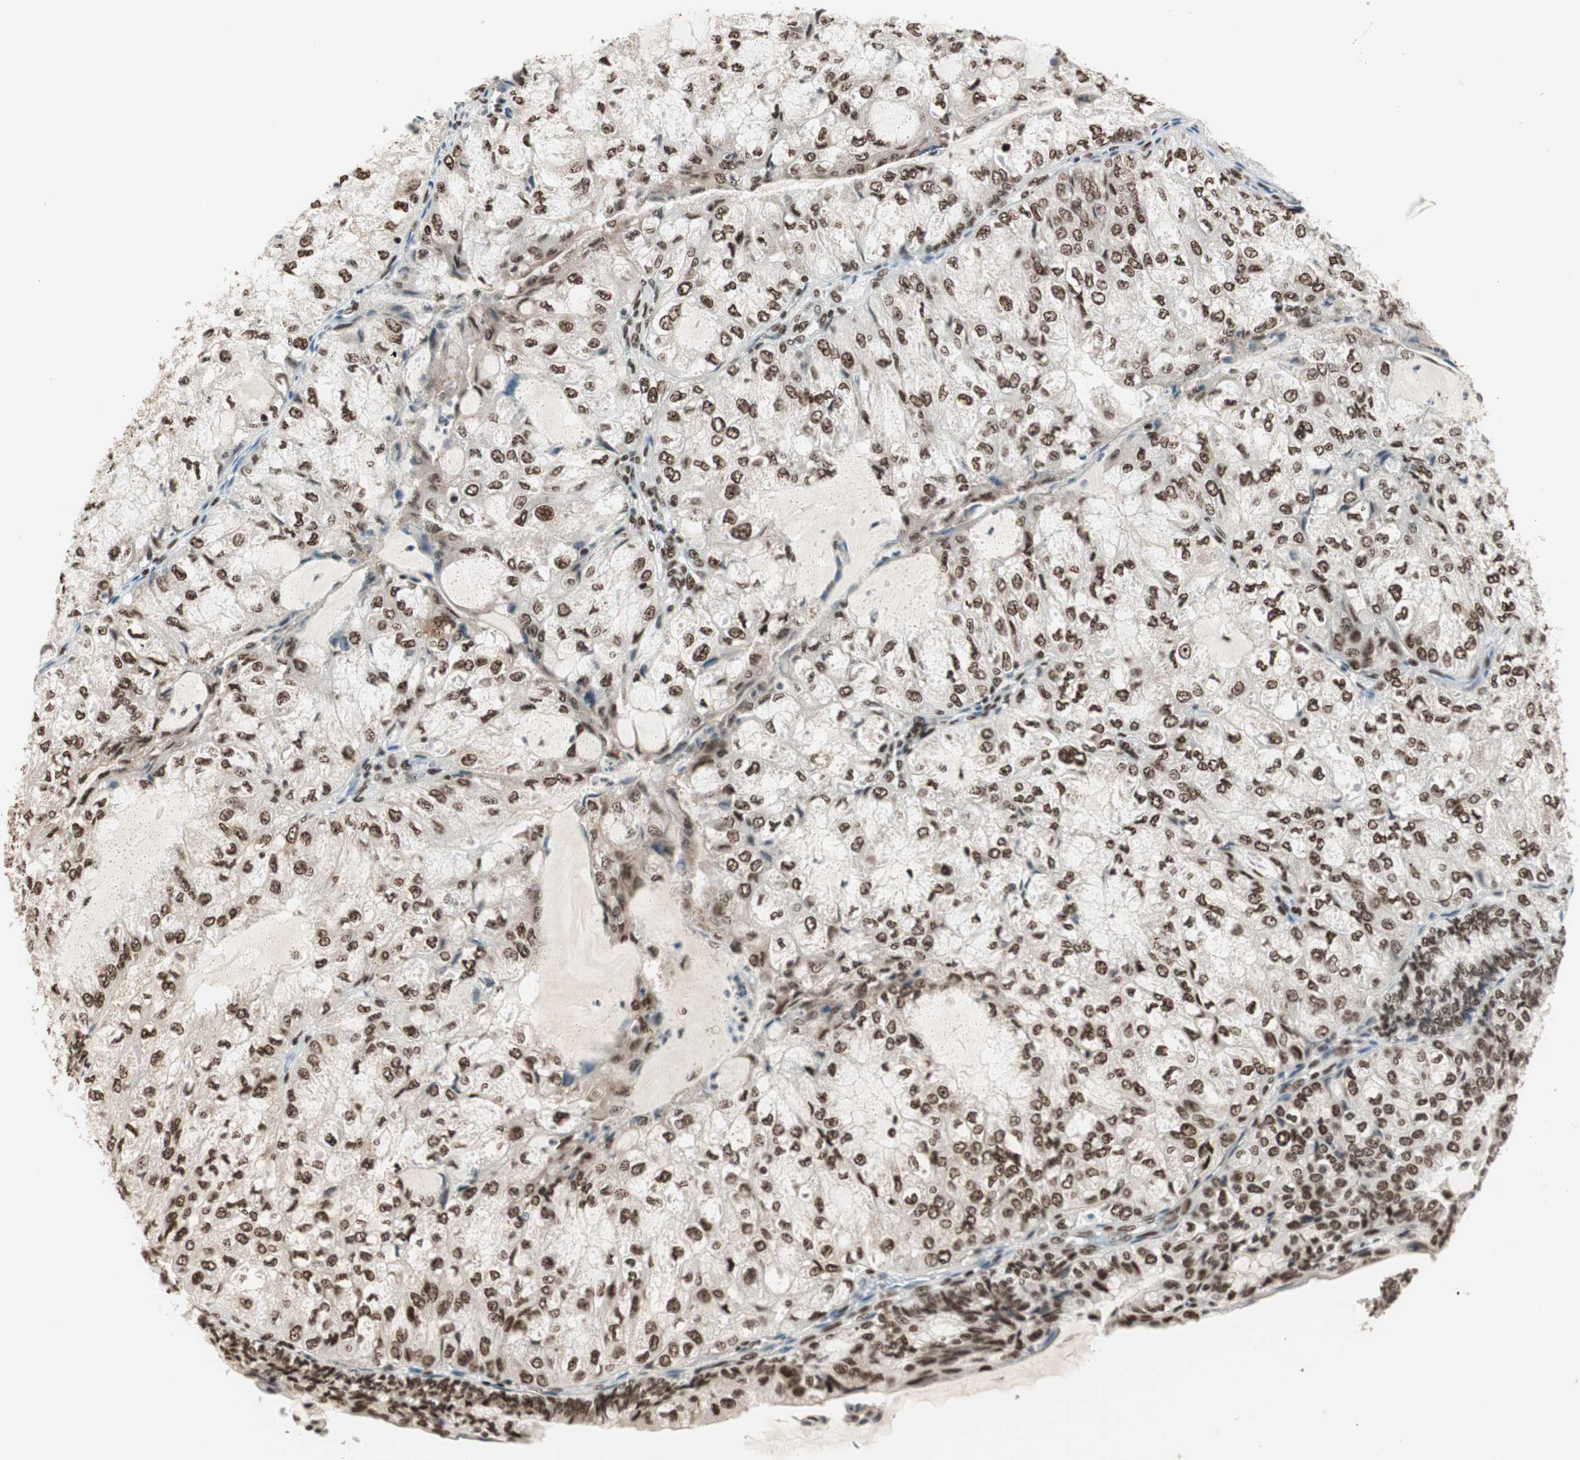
{"staining": {"intensity": "strong", "quantity": ">75%", "location": "nuclear"}, "tissue": "endometrial cancer", "cell_type": "Tumor cells", "image_type": "cancer", "snomed": [{"axis": "morphology", "description": "Adenocarcinoma, NOS"}, {"axis": "topography", "description": "Endometrium"}], "caption": "Immunohistochemistry (DAB (3,3'-diaminobenzidine)) staining of human endometrial cancer exhibits strong nuclear protein staining in approximately >75% of tumor cells.", "gene": "SMARCE1", "patient": {"sex": "female", "age": 81}}